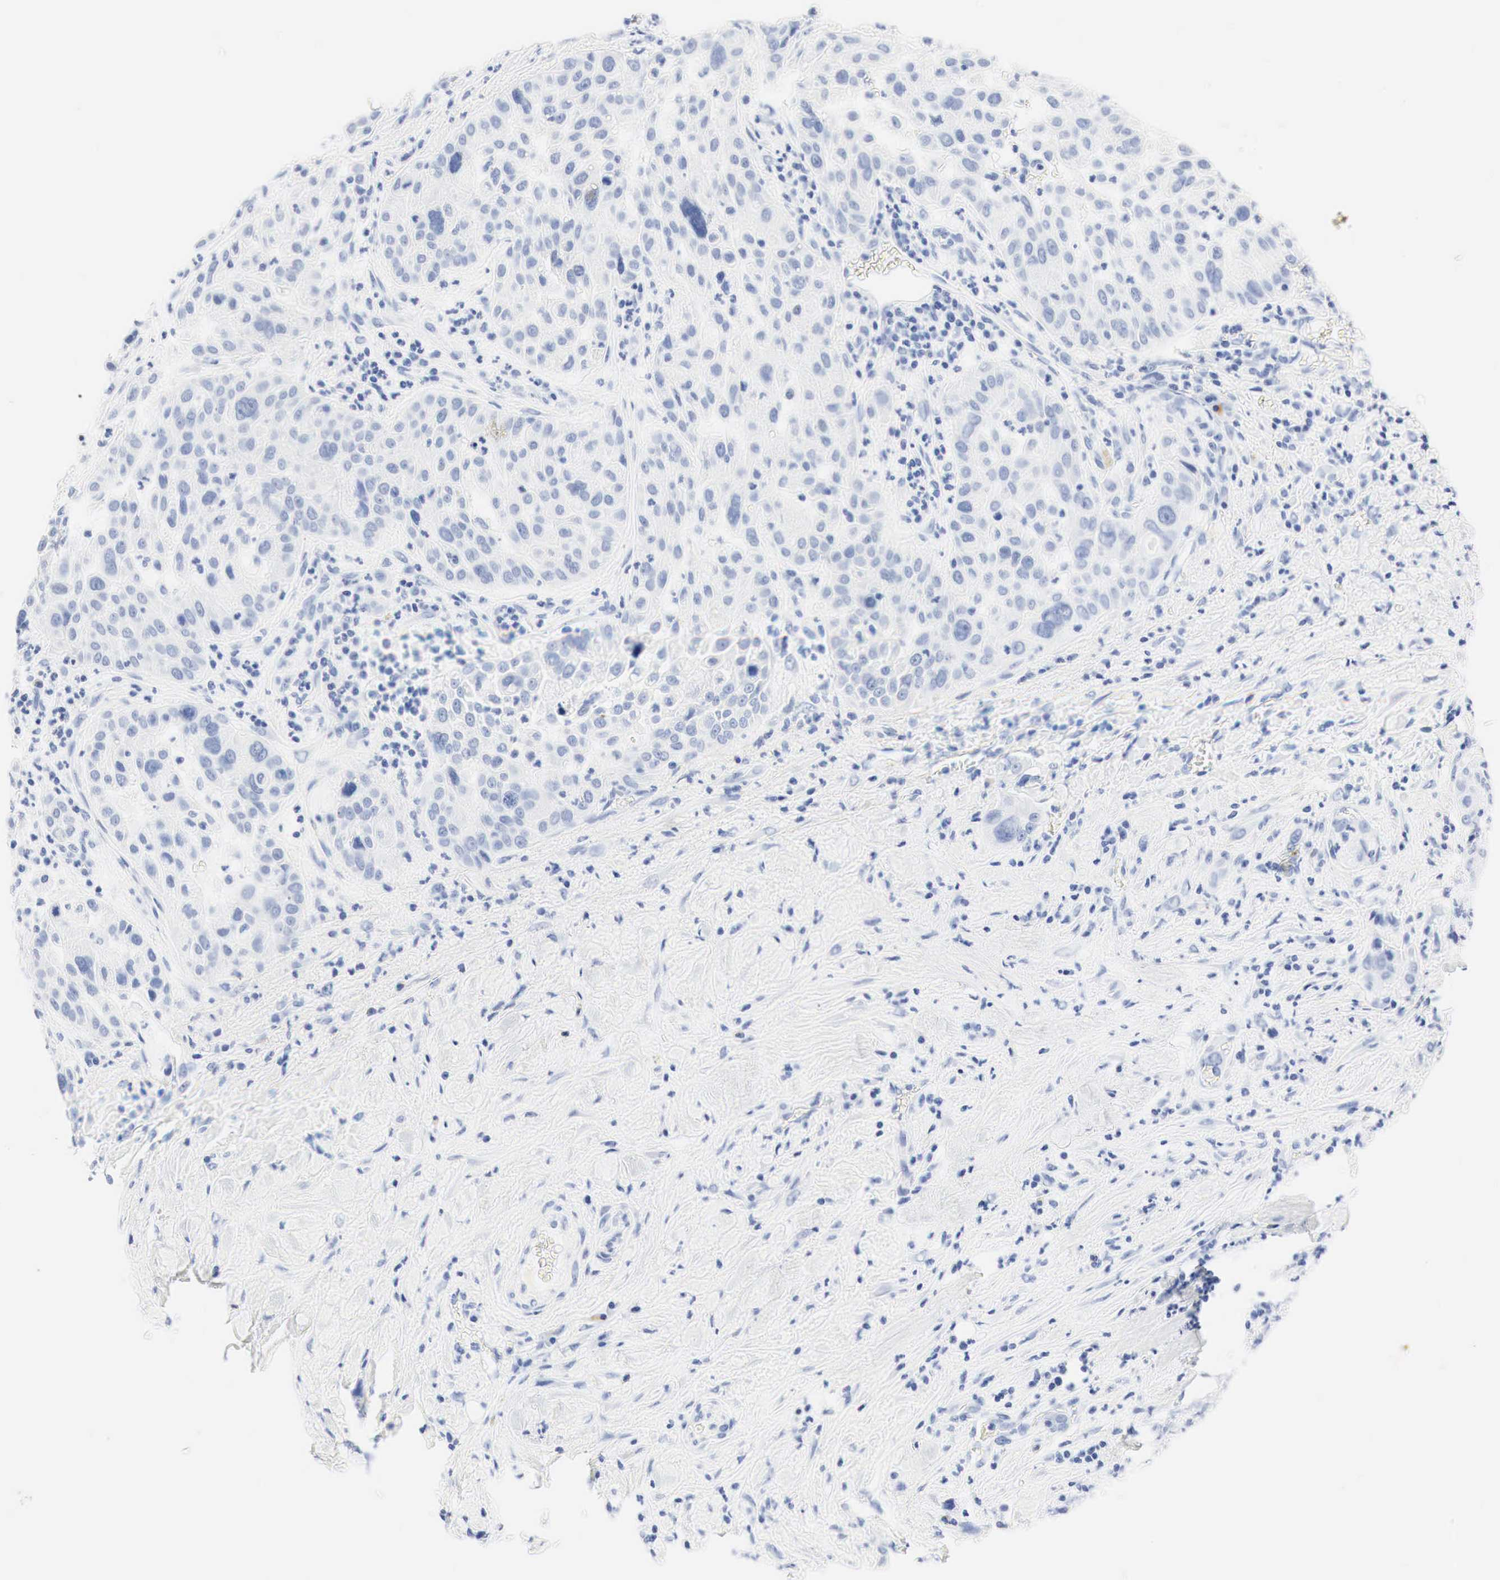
{"staining": {"intensity": "negative", "quantity": "none", "location": "none"}, "tissue": "pancreatic cancer", "cell_type": "Tumor cells", "image_type": "cancer", "snomed": [{"axis": "morphology", "description": "Adenocarcinoma, NOS"}, {"axis": "topography", "description": "Pancreas"}], "caption": "Protein analysis of adenocarcinoma (pancreatic) exhibits no significant positivity in tumor cells.", "gene": "NKX2-1", "patient": {"sex": "female", "age": 52}}